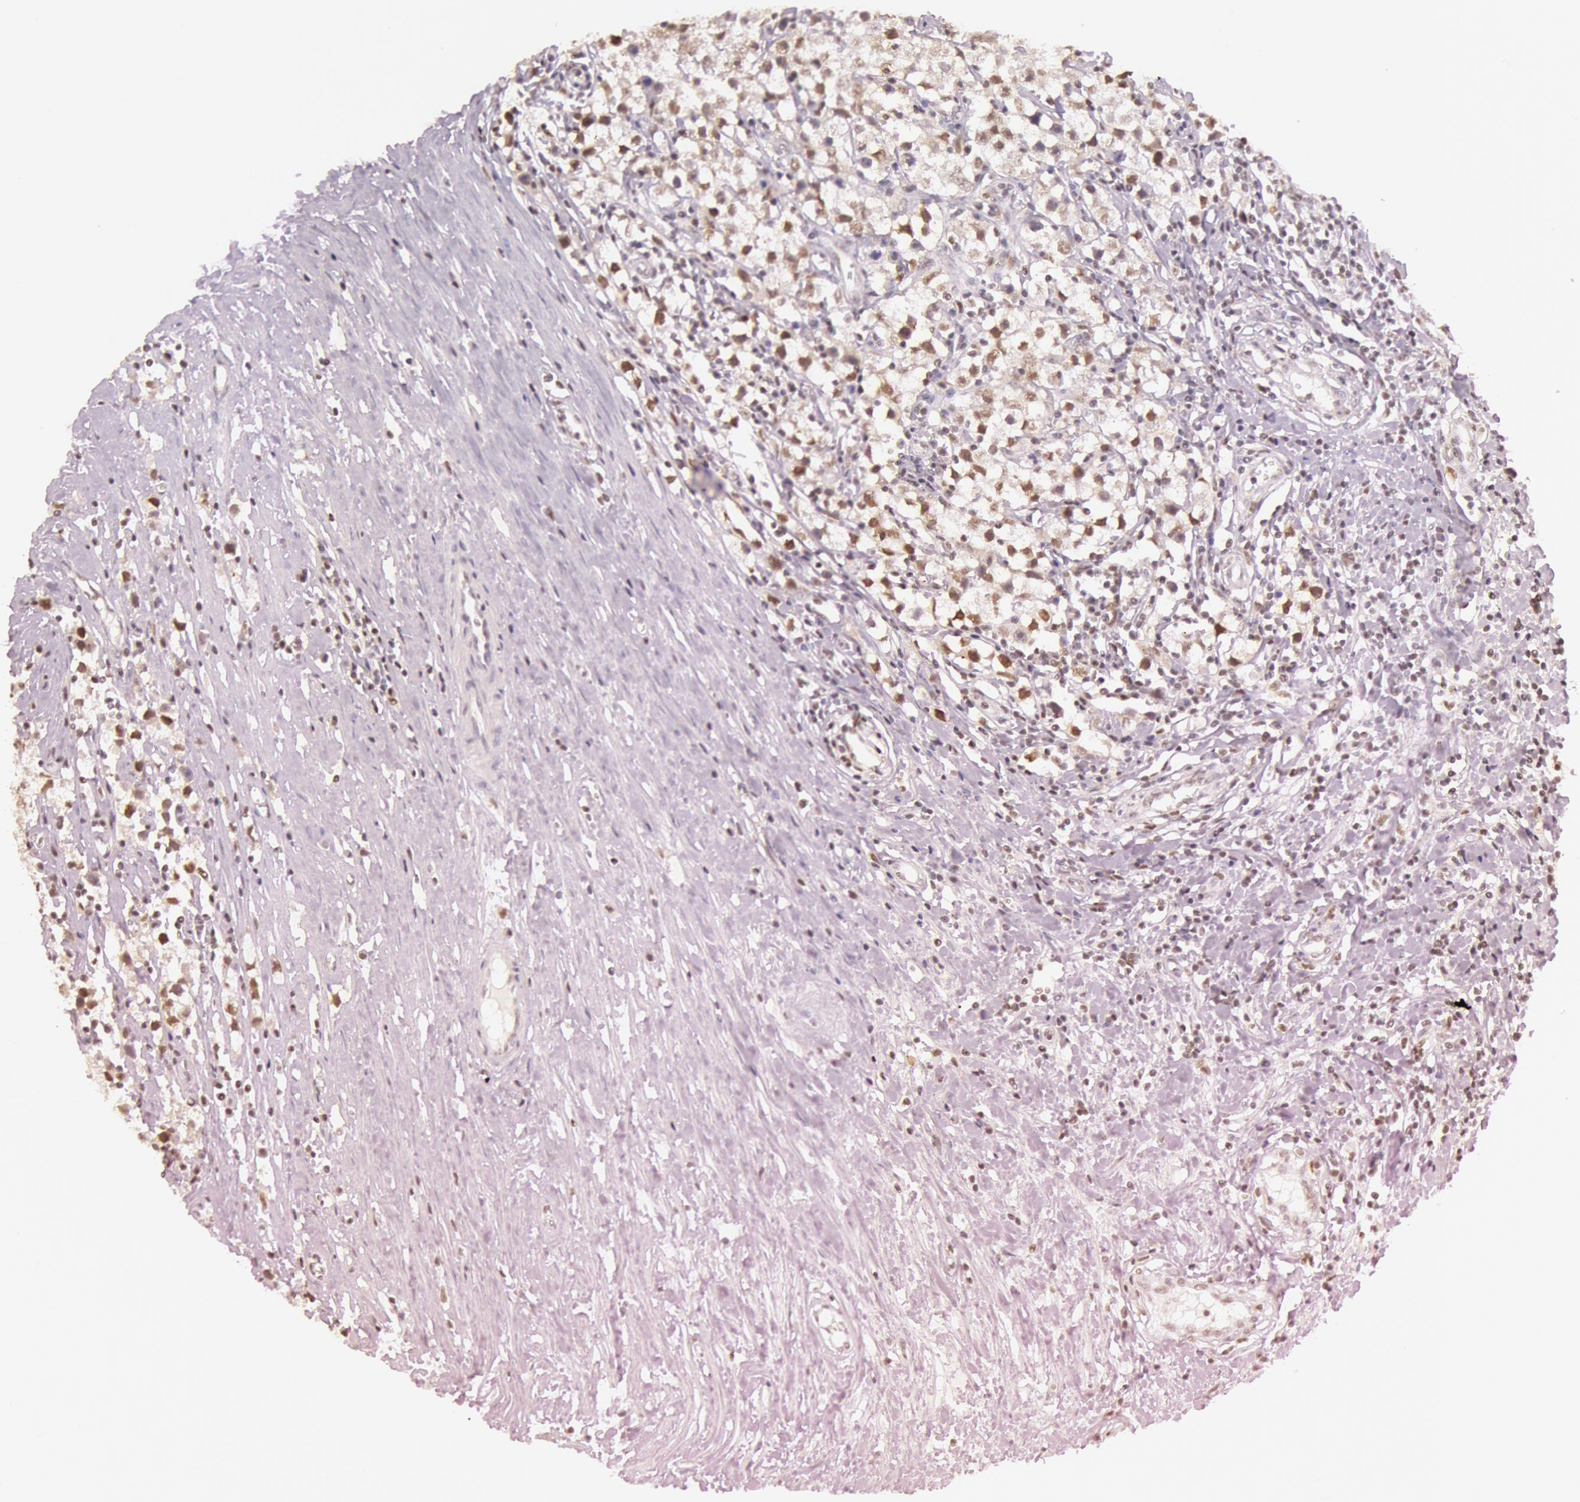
{"staining": {"intensity": "weak", "quantity": "25%-75%", "location": "nuclear"}, "tissue": "testis cancer", "cell_type": "Tumor cells", "image_type": "cancer", "snomed": [{"axis": "morphology", "description": "Seminoma, NOS"}, {"axis": "topography", "description": "Testis"}], "caption": "Weak nuclear protein expression is seen in about 25%-75% of tumor cells in testis seminoma. Ihc stains the protein in brown and the nuclei are stained blue.", "gene": "TASL", "patient": {"sex": "male", "age": 35}}